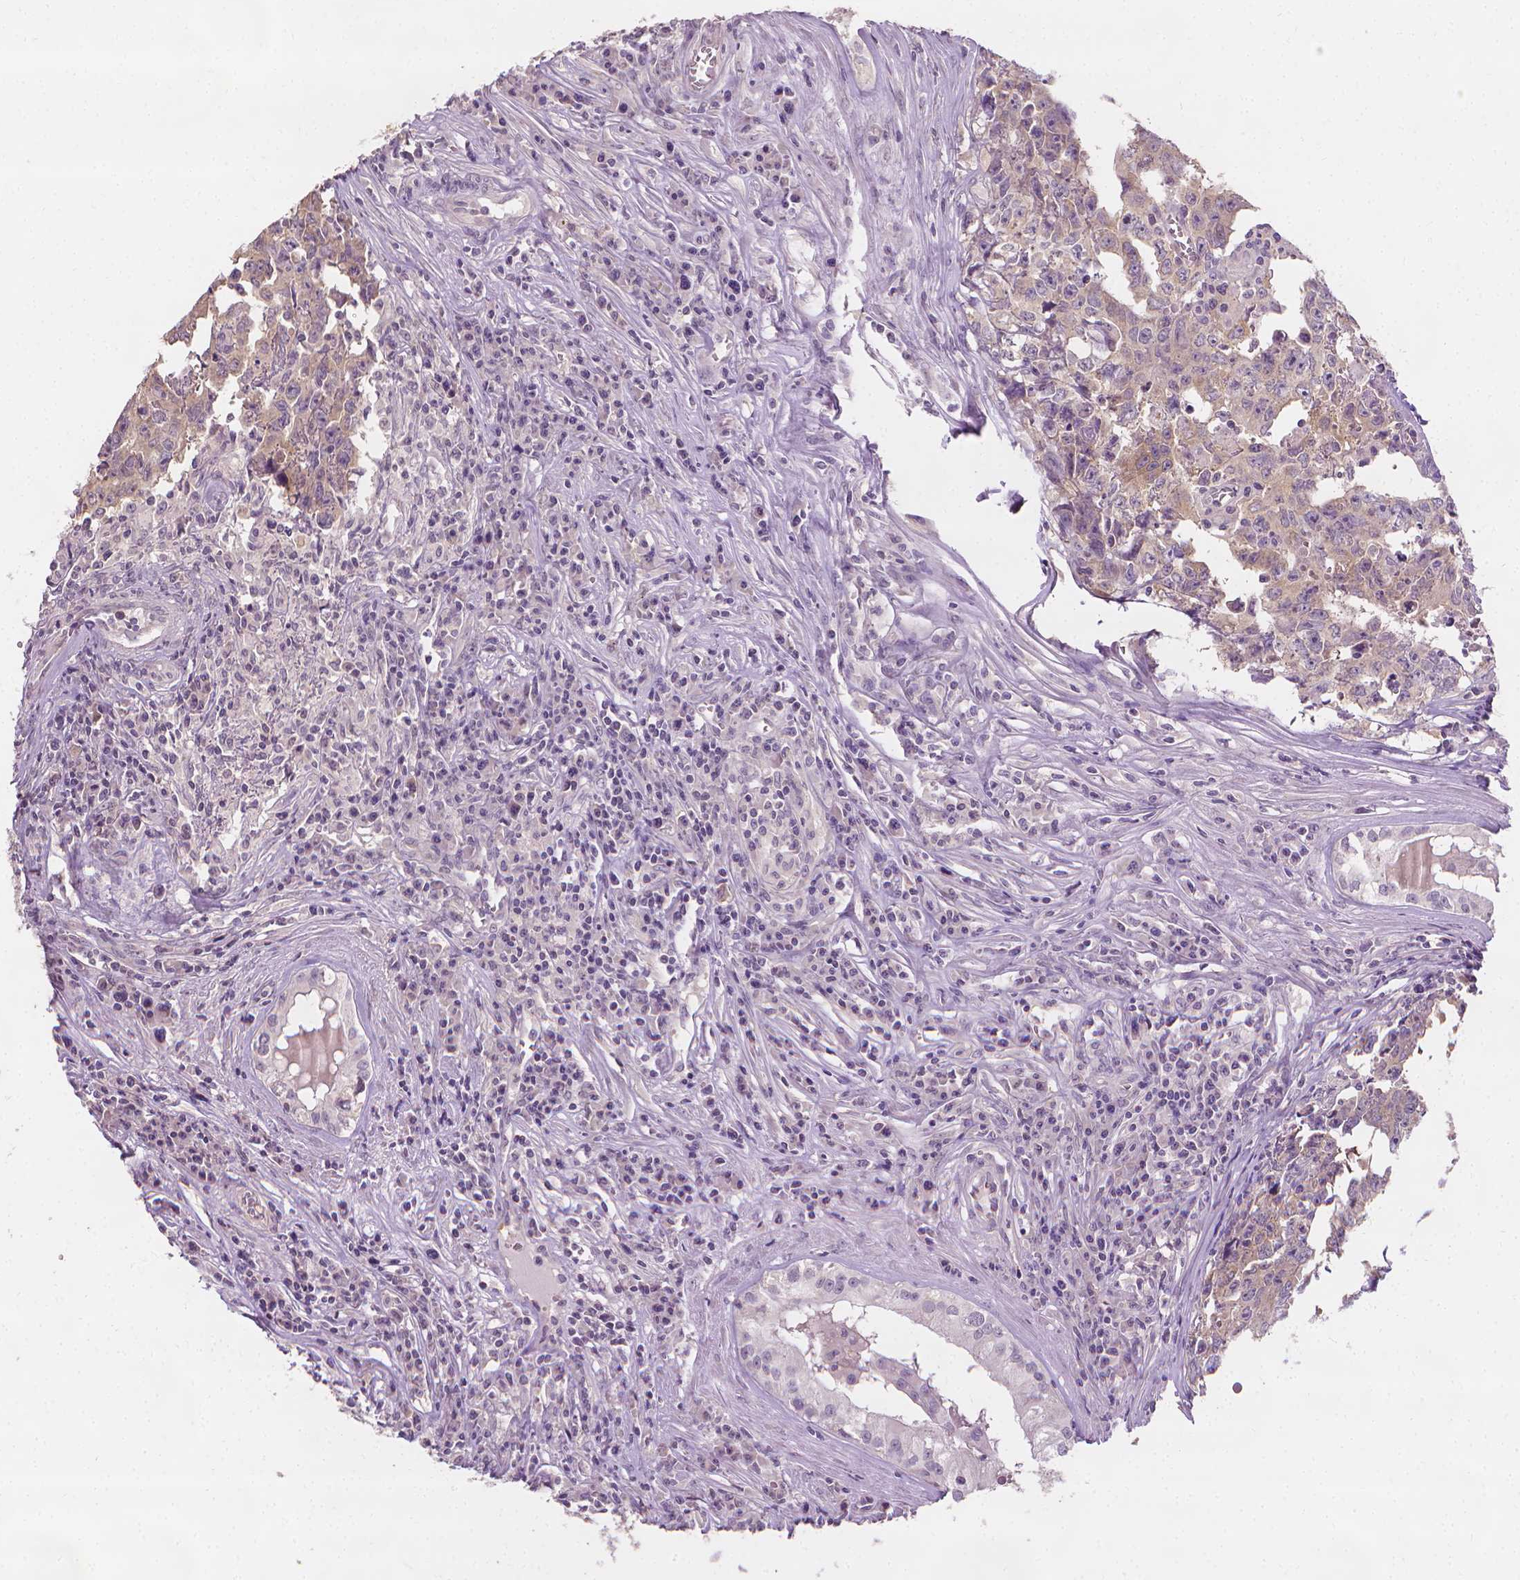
{"staining": {"intensity": "negative", "quantity": "none", "location": "none"}, "tissue": "testis cancer", "cell_type": "Tumor cells", "image_type": "cancer", "snomed": [{"axis": "morphology", "description": "Carcinoma, Embryonal, NOS"}, {"axis": "topography", "description": "Testis"}], "caption": "Immunohistochemical staining of human embryonal carcinoma (testis) shows no significant staining in tumor cells.", "gene": "FASN", "patient": {"sex": "male", "age": 22}}